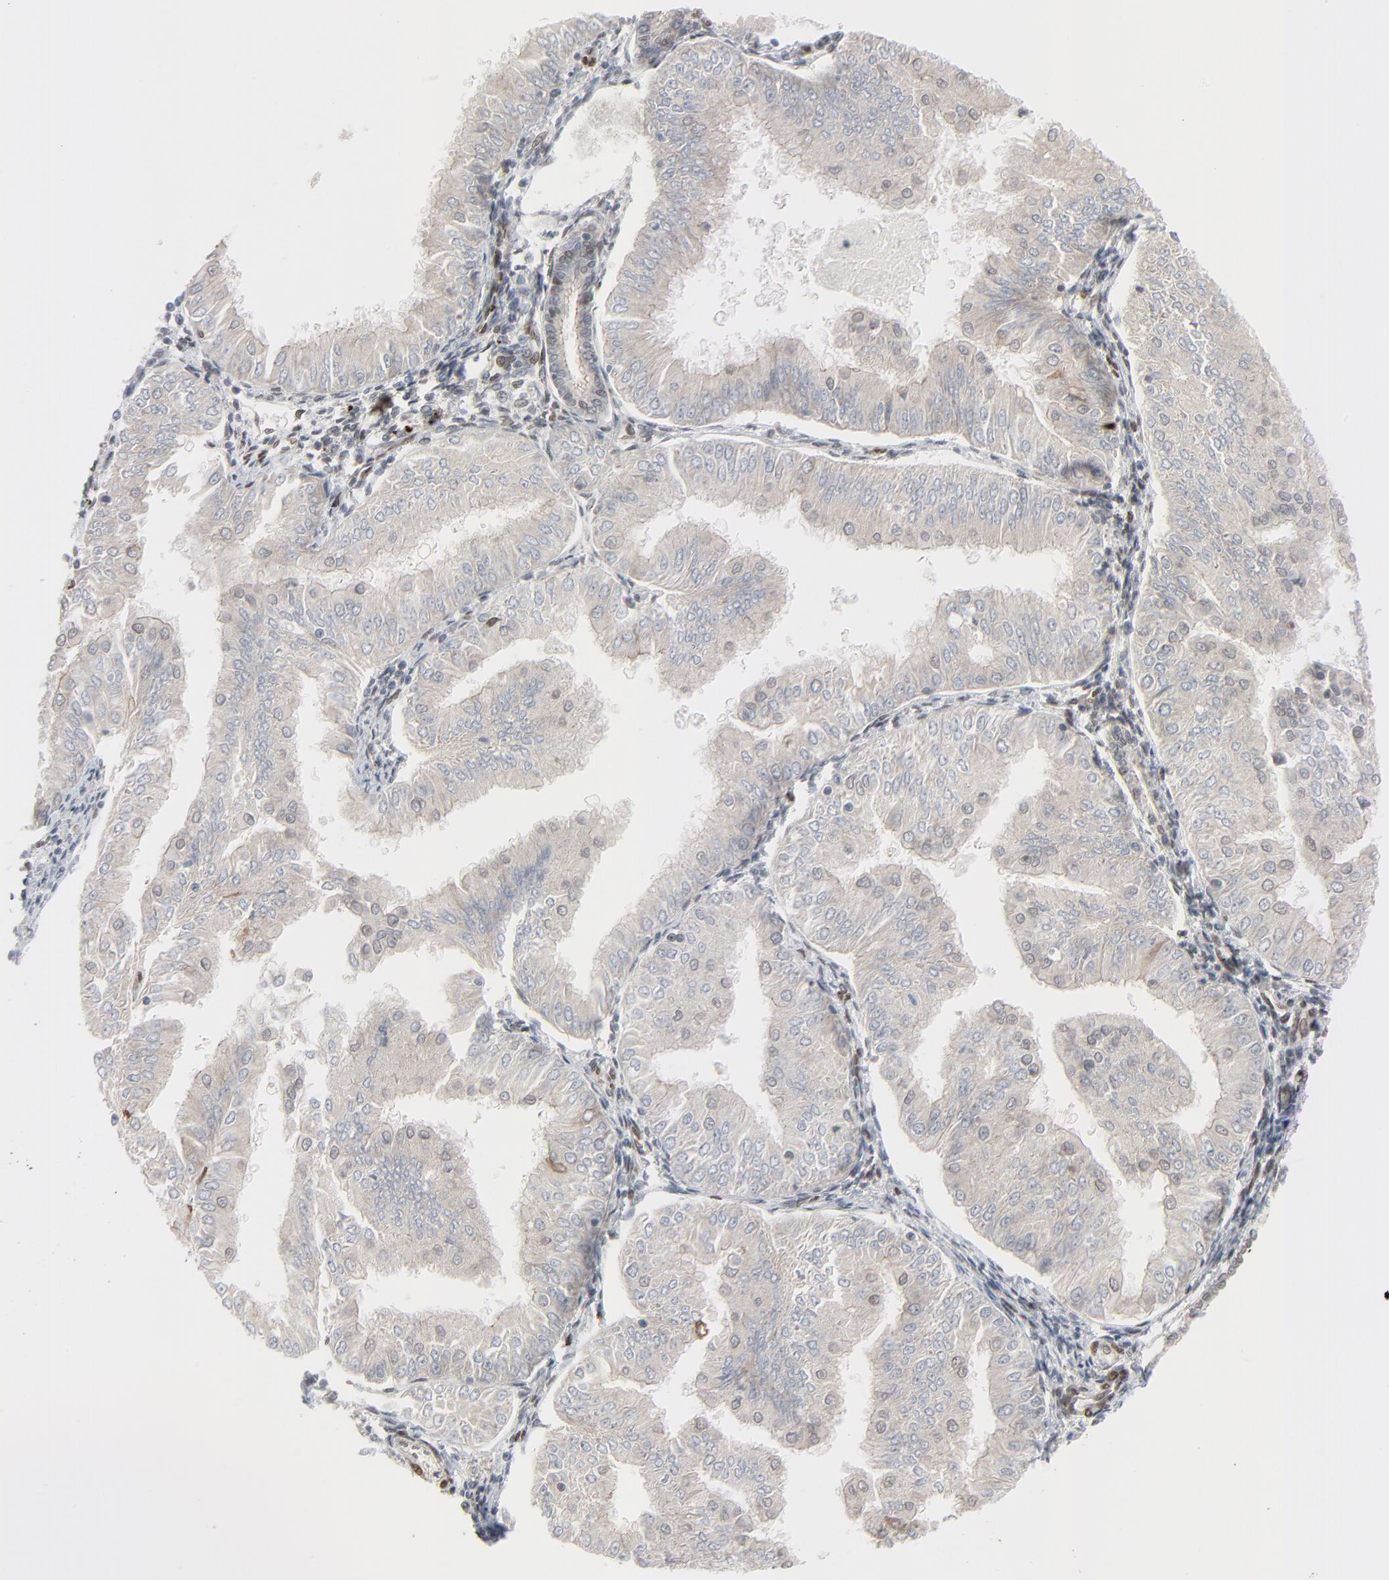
{"staining": {"intensity": "negative", "quantity": "none", "location": "none"}, "tissue": "endometrial cancer", "cell_type": "Tumor cells", "image_type": "cancer", "snomed": [{"axis": "morphology", "description": "Adenocarcinoma, NOS"}, {"axis": "topography", "description": "Endometrium"}], "caption": "Endometrial cancer (adenocarcinoma) was stained to show a protein in brown. There is no significant staining in tumor cells. (DAB IHC with hematoxylin counter stain).", "gene": "CUX1", "patient": {"sex": "female", "age": 53}}